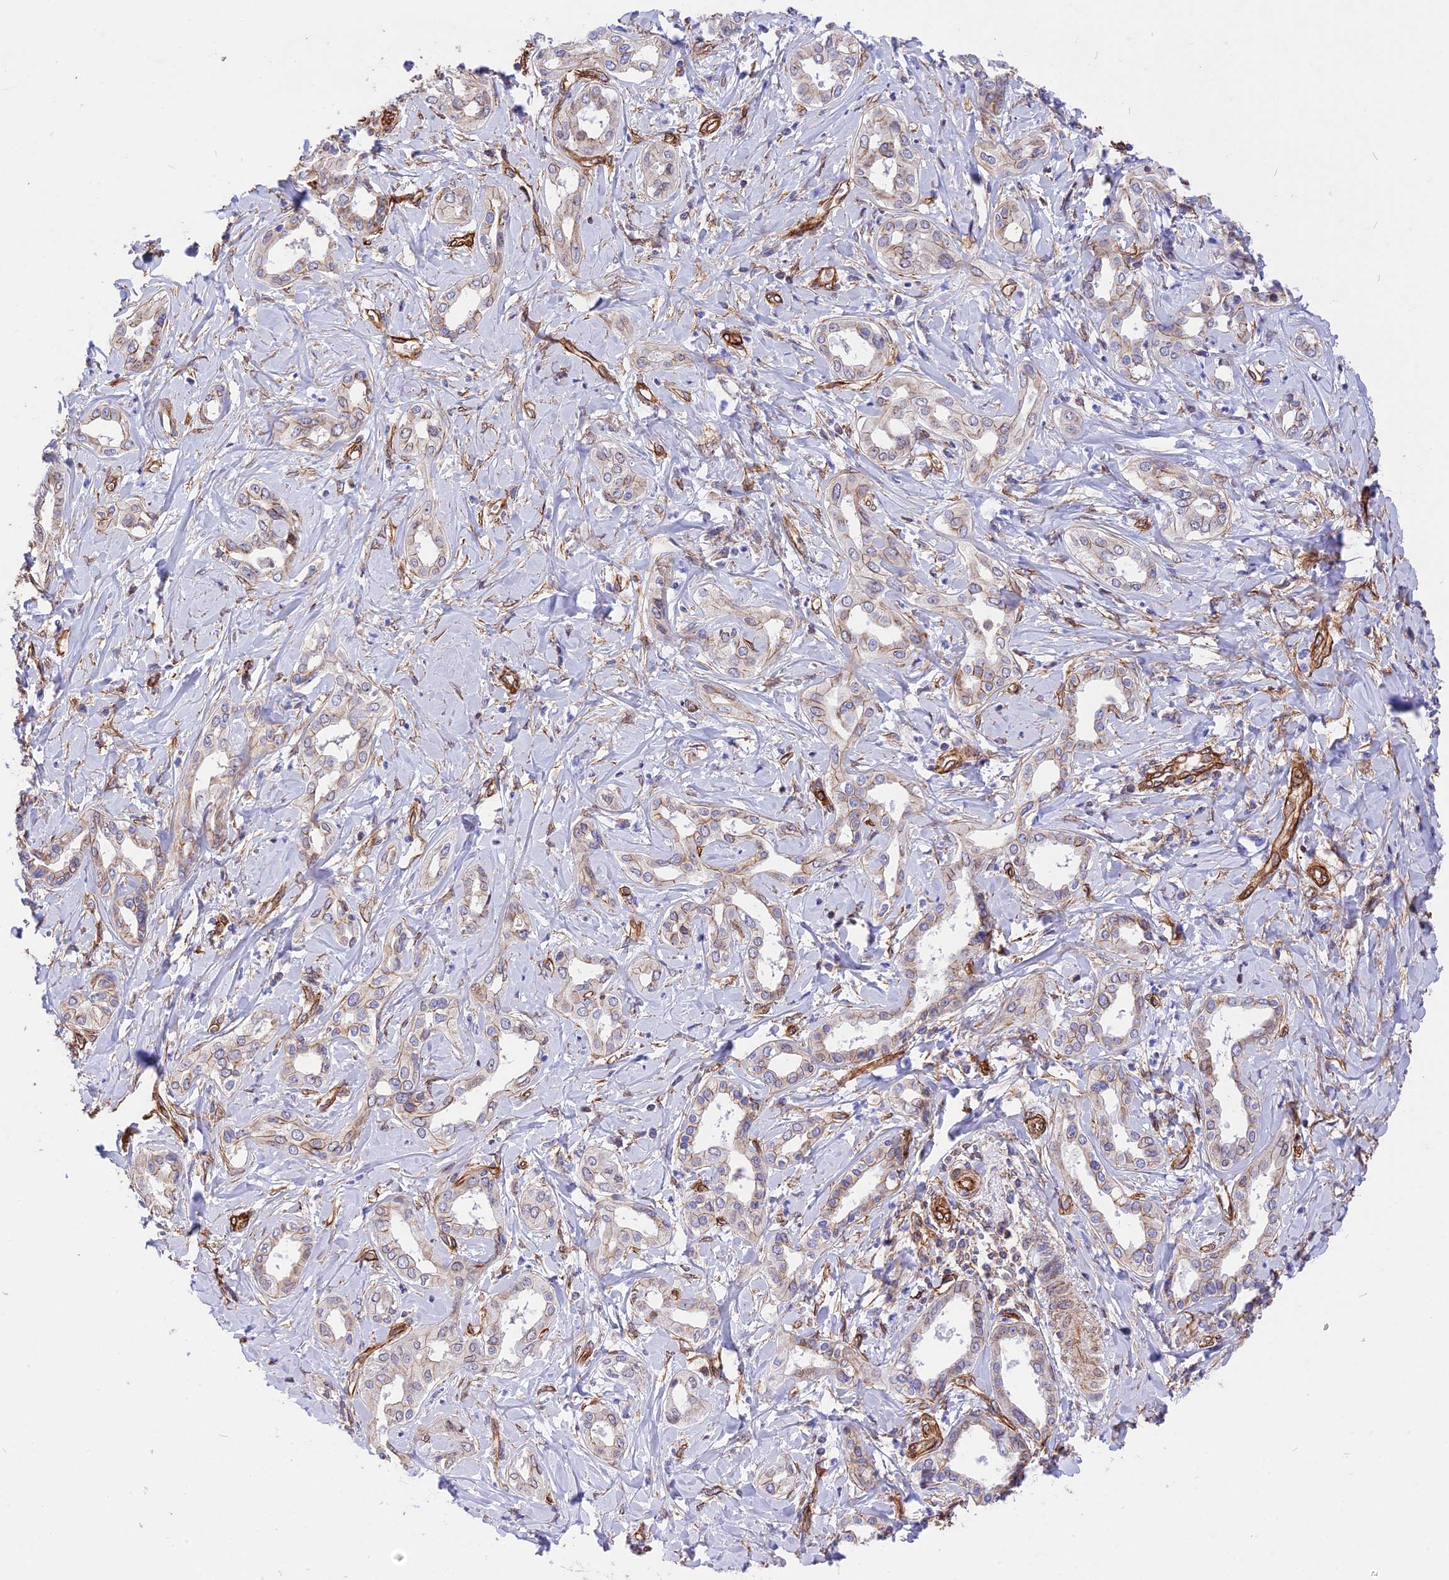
{"staining": {"intensity": "weak", "quantity": "<25%", "location": "cytoplasmic/membranous"}, "tissue": "liver cancer", "cell_type": "Tumor cells", "image_type": "cancer", "snomed": [{"axis": "morphology", "description": "Cholangiocarcinoma"}, {"axis": "topography", "description": "Liver"}], "caption": "IHC micrograph of neoplastic tissue: liver cancer (cholangiocarcinoma) stained with DAB (3,3'-diaminobenzidine) exhibits no significant protein positivity in tumor cells.", "gene": "R3HDM4", "patient": {"sex": "female", "age": 77}}